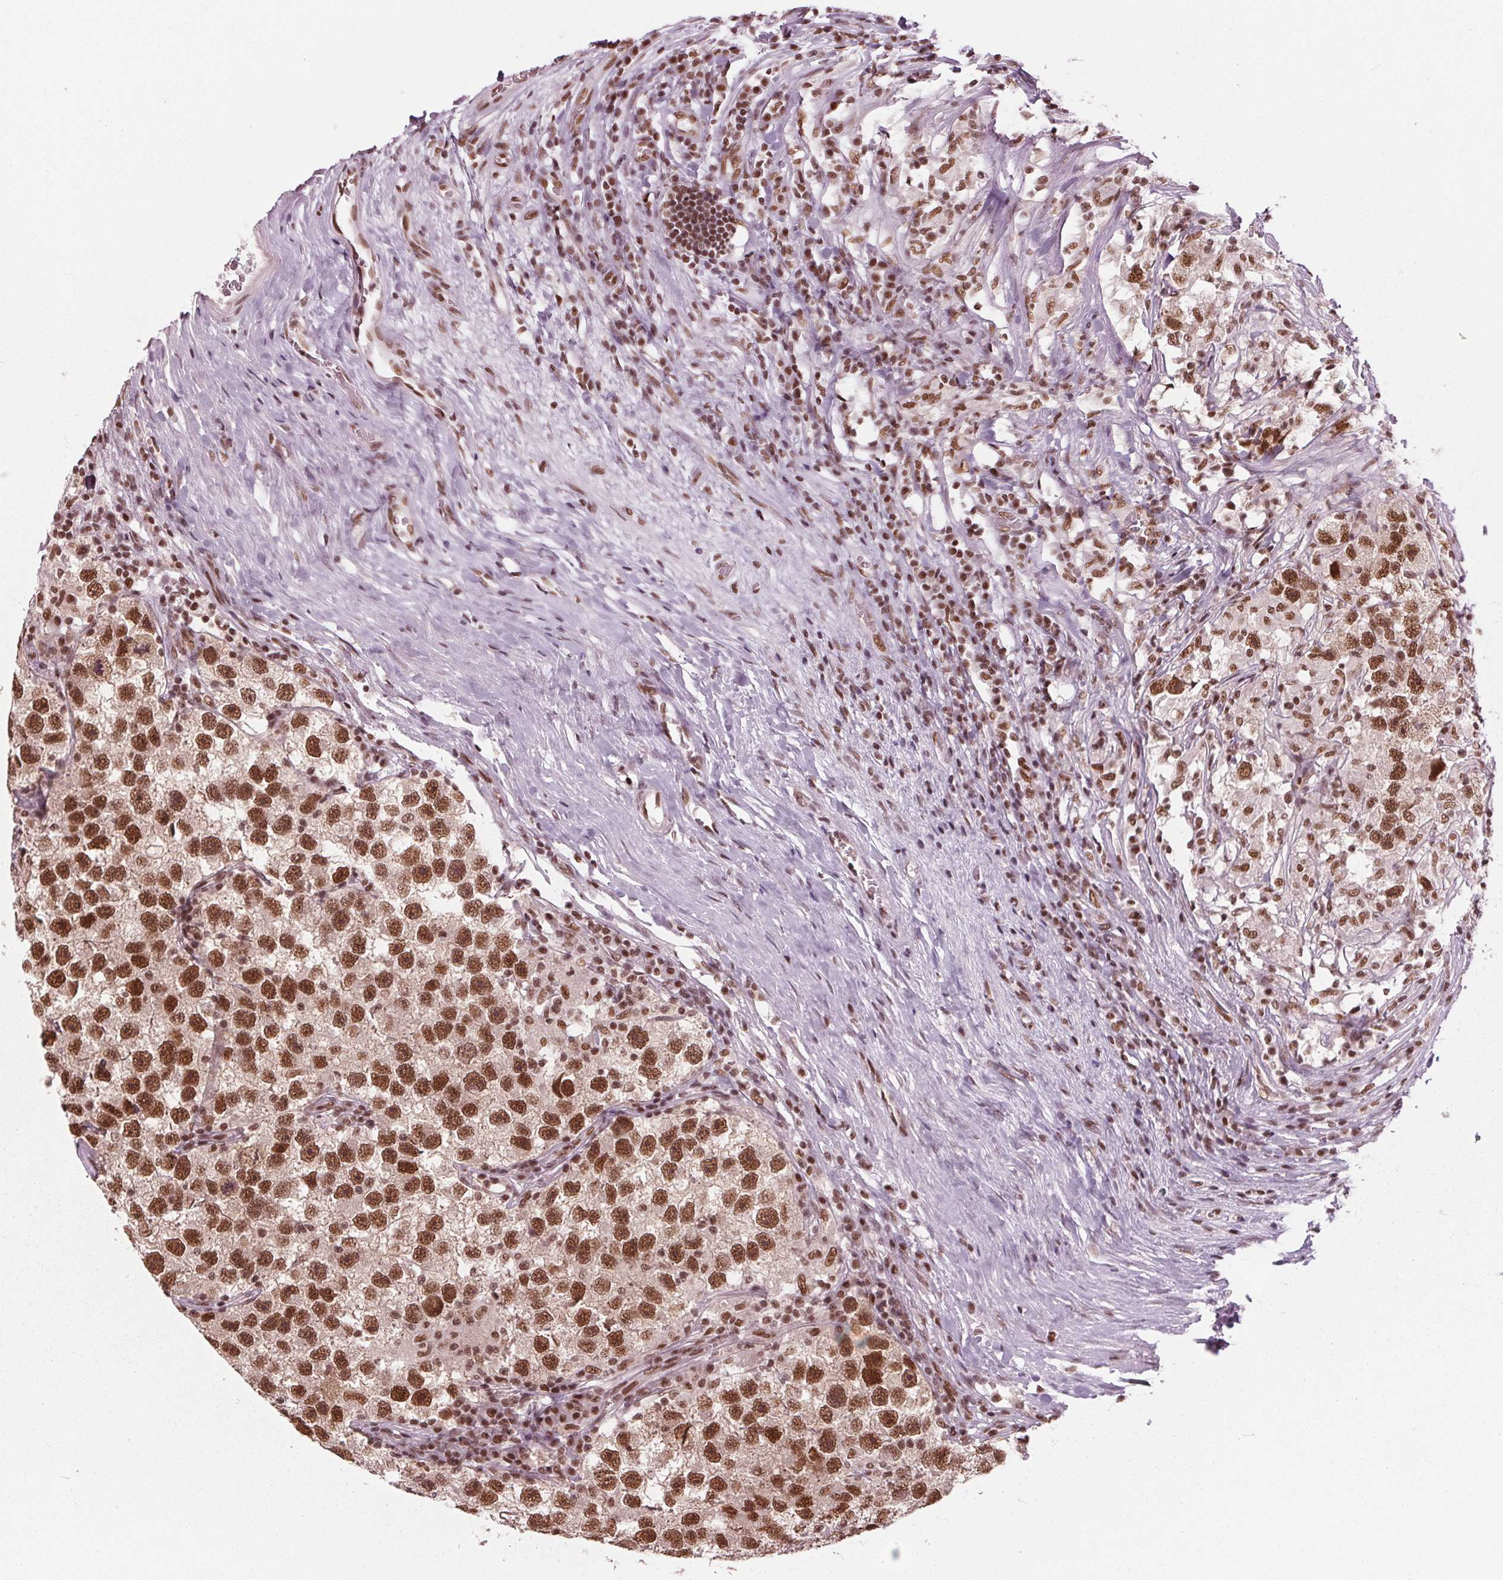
{"staining": {"intensity": "strong", "quantity": ">75%", "location": "nuclear"}, "tissue": "testis cancer", "cell_type": "Tumor cells", "image_type": "cancer", "snomed": [{"axis": "morphology", "description": "Seminoma, NOS"}, {"axis": "topography", "description": "Testis"}], "caption": "IHC image of neoplastic tissue: testis cancer (seminoma) stained using IHC reveals high levels of strong protein expression localized specifically in the nuclear of tumor cells, appearing as a nuclear brown color.", "gene": "LSM2", "patient": {"sex": "male", "age": 26}}